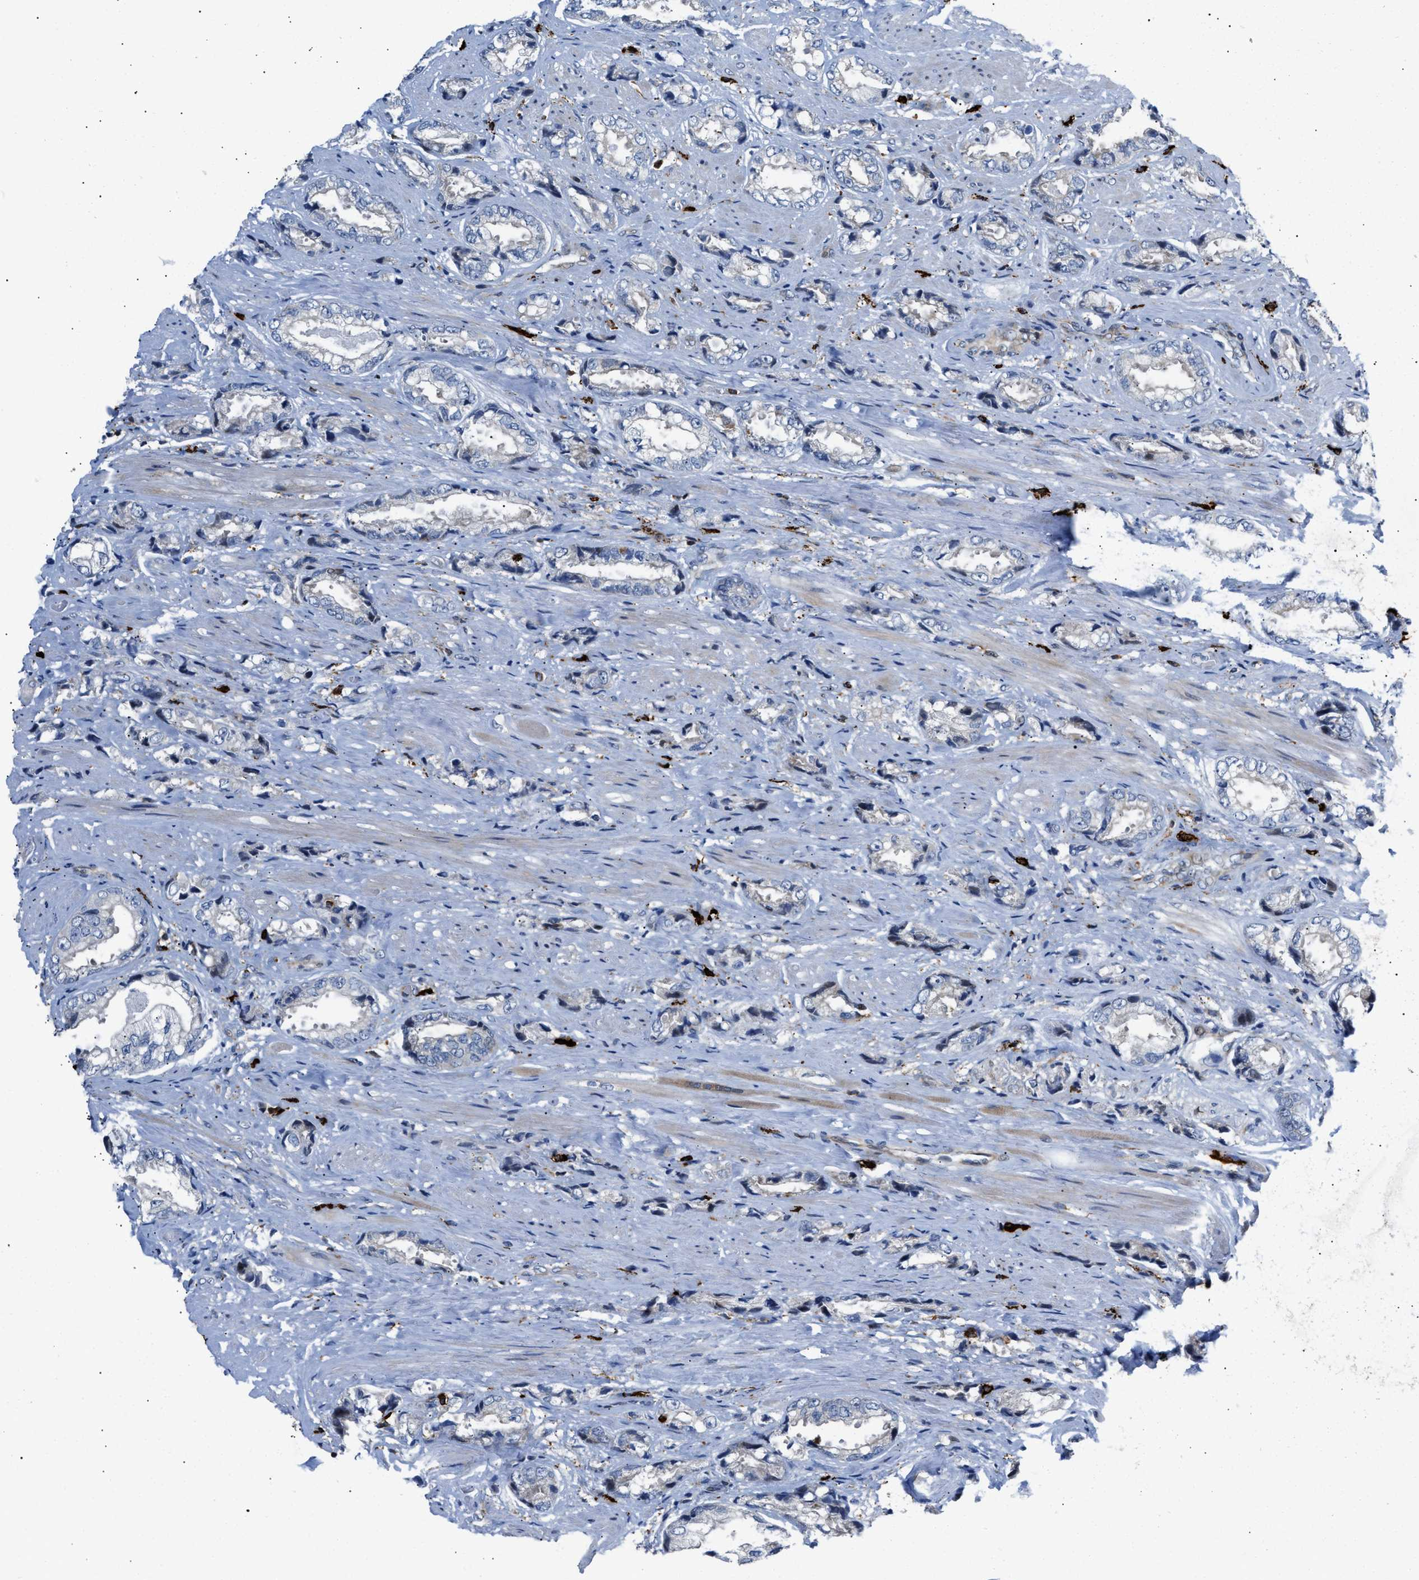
{"staining": {"intensity": "negative", "quantity": "none", "location": "none"}, "tissue": "prostate cancer", "cell_type": "Tumor cells", "image_type": "cancer", "snomed": [{"axis": "morphology", "description": "Adenocarcinoma, High grade"}, {"axis": "topography", "description": "Prostate"}], "caption": "Immunohistochemistry histopathology image of neoplastic tissue: human prostate high-grade adenocarcinoma stained with DAB reveals no significant protein positivity in tumor cells. (Brightfield microscopy of DAB (3,3'-diaminobenzidine) immunohistochemistry at high magnification).", "gene": "ATP9A", "patient": {"sex": "male", "age": 61}}